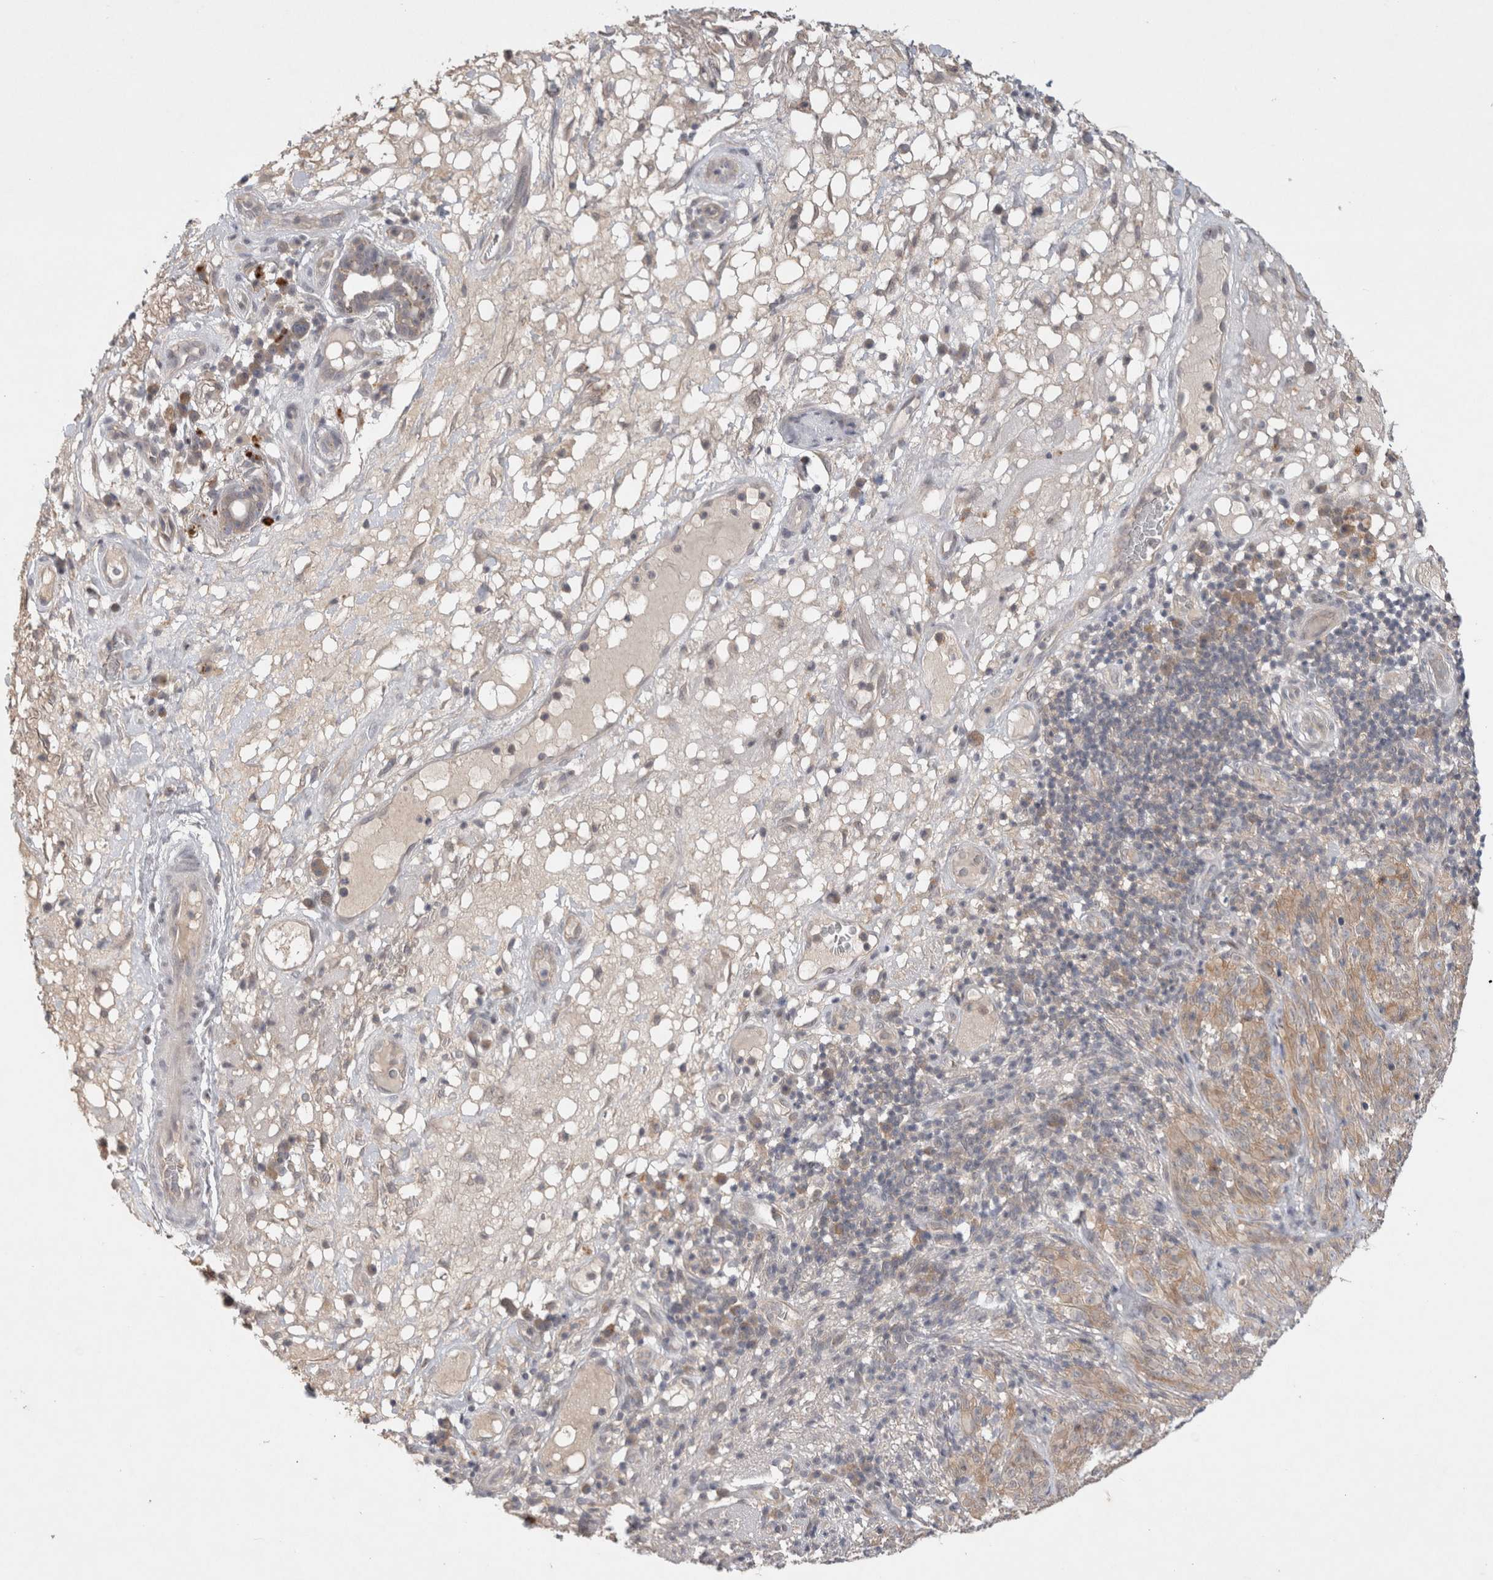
{"staining": {"intensity": "weak", "quantity": "<25%", "location": "cytoplasmic/membranous"}, "tissue": "melanoma", "cell_type": "Tumor cells", "image_type": "cancer", "snomed": [{"axis": "morphology", "description": "Malignant melanoma, NOS"}, {"axis": "topography", "description": "Skin of head"}], "caption": "Malignant melanoma stained for a protein using IHC reveals no staining tumor cells.", "gene": "CERS3", "patient": {"sex": "male", "age": 96}}